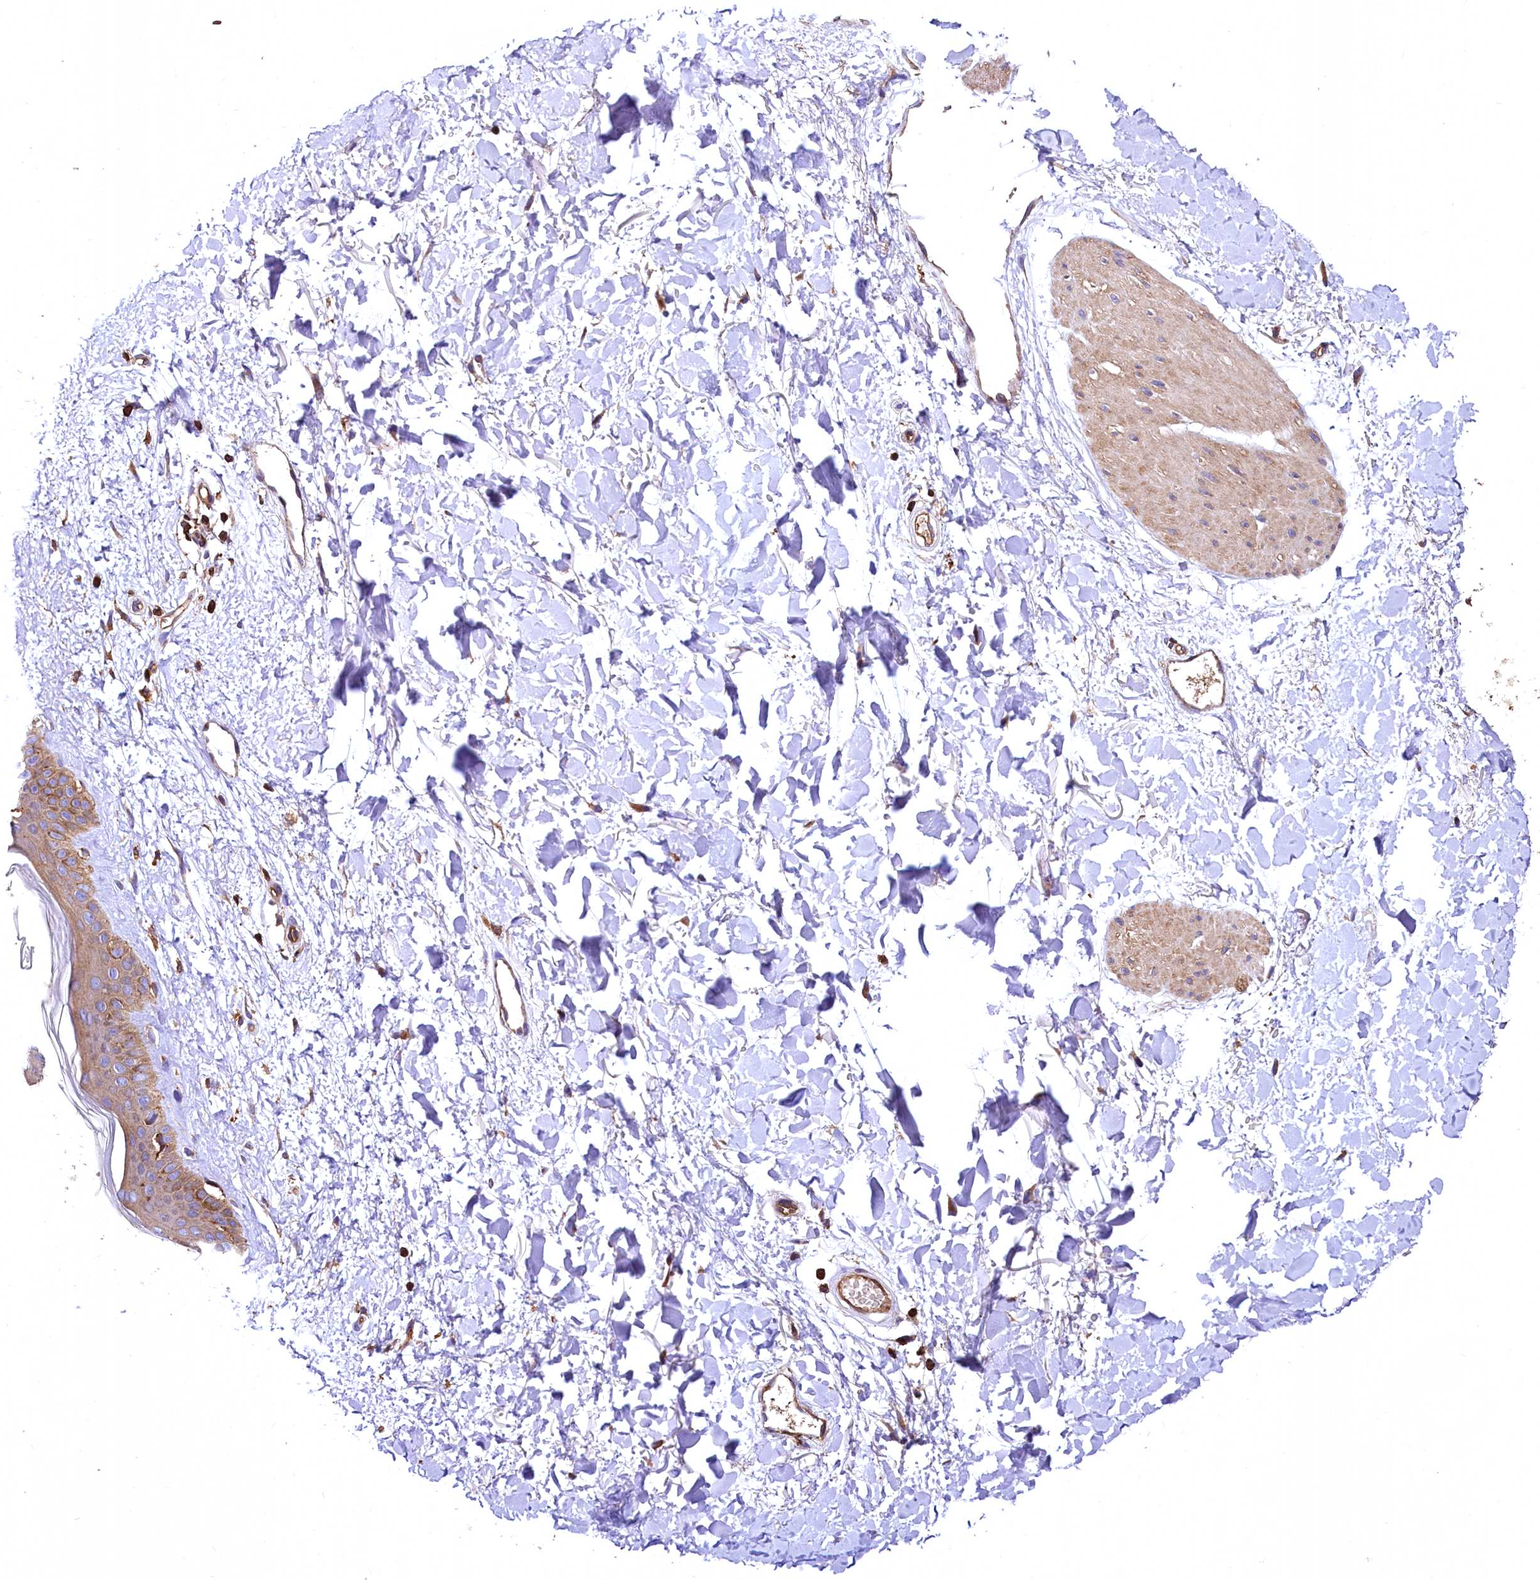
{"staining": {"intensity": "strong", "quantity": ">75%", "location": "cytoplasmic/membranous"}, "tissue": "skin", "cell_type": "Fibroblasts", "image_type": "normal", "snomed": [{"axis": "morphology", "description": "Normal tissue, NOS"}, {"axis": "topography", "description": "Skin"}], "caption": "Benign skin demonstrates strong cytoplasmic/membranous staining in approximately >75% of fibroblasts, visualized by immunohistochemistry.", "gene": "RARS2", "patient": {"sex": "female", "age": 58}}